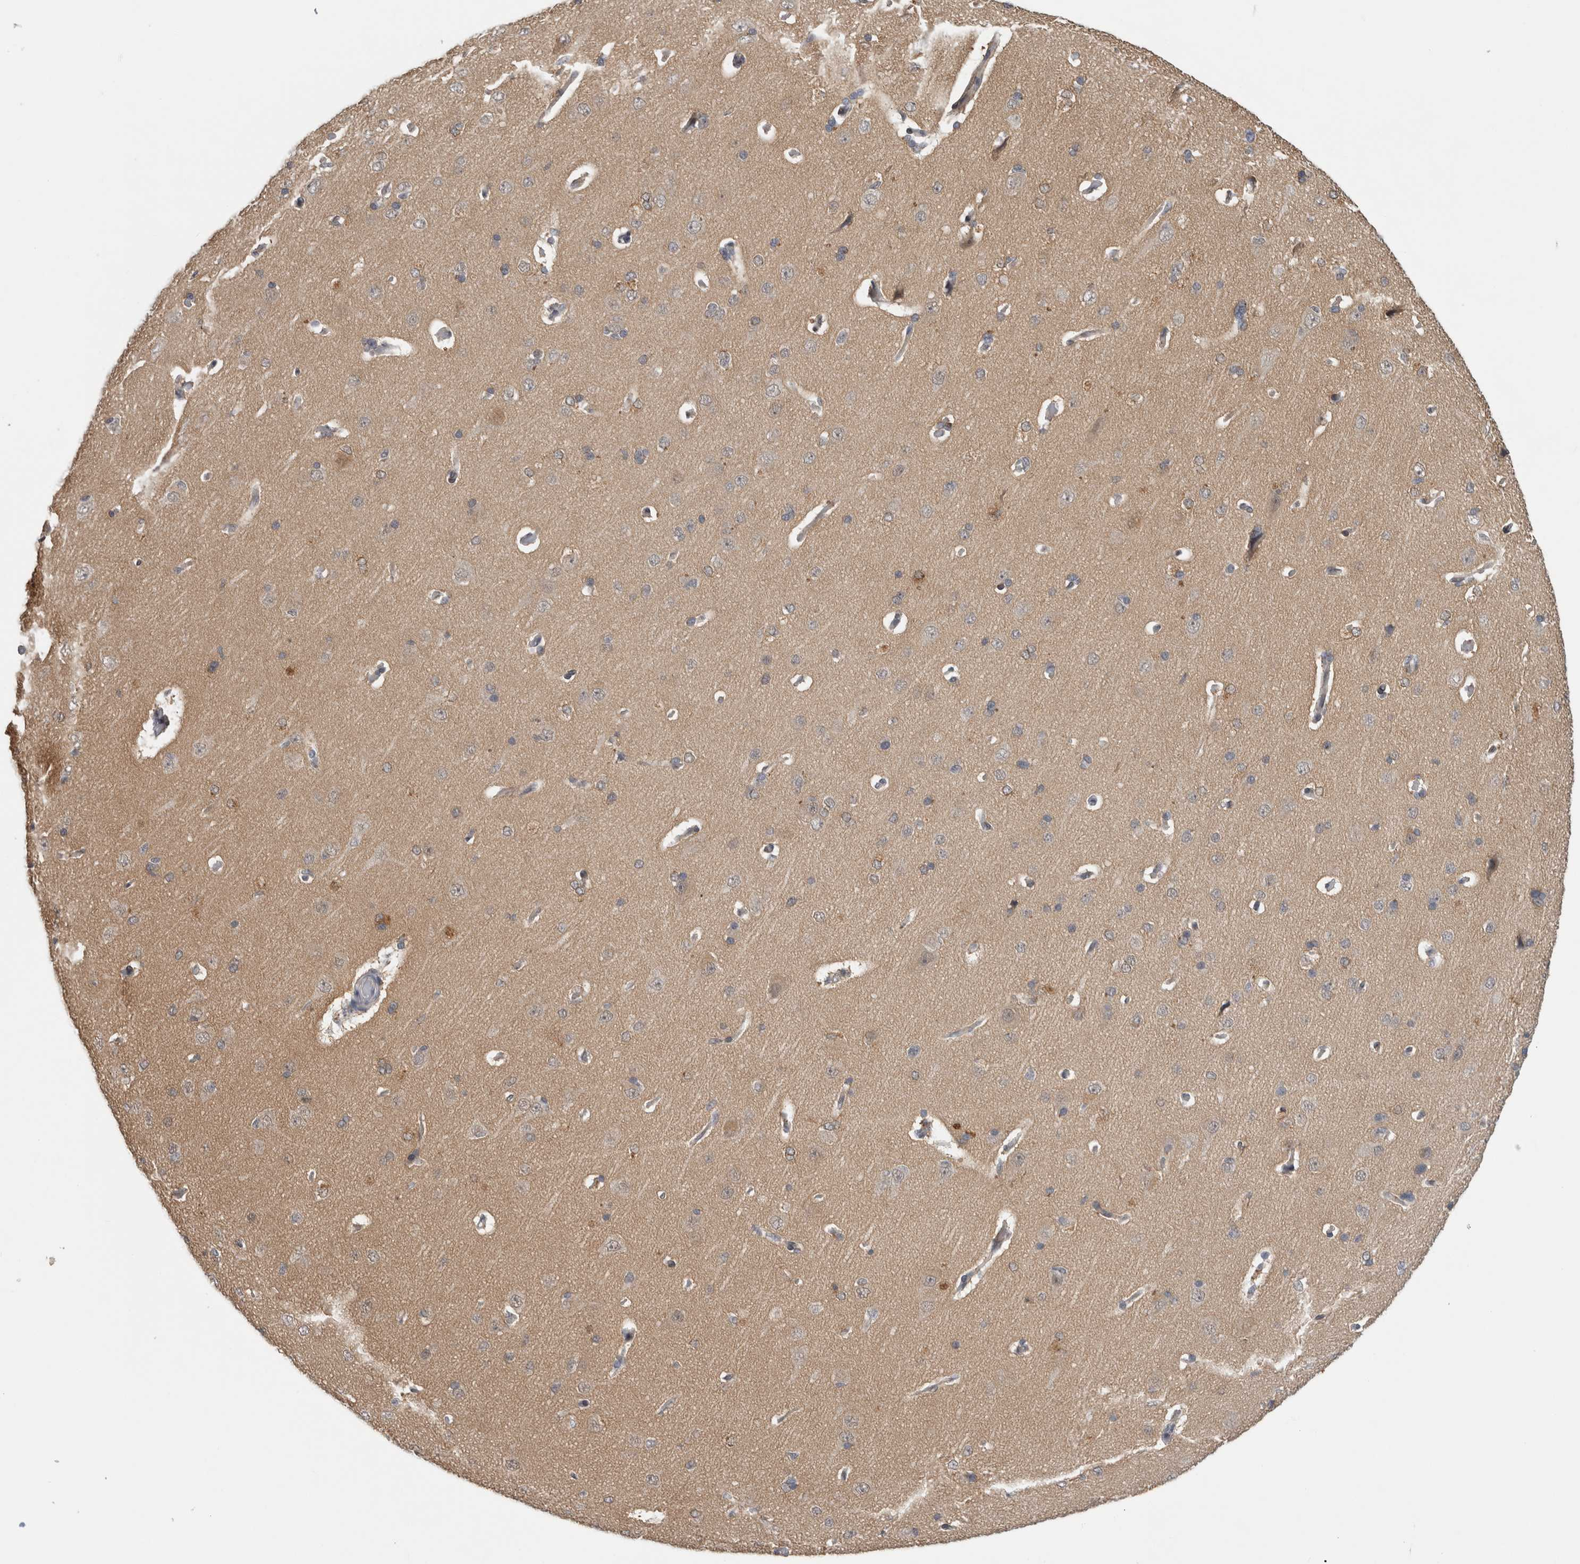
{"staining": {"intensity": "weak", "quantity": "25%-75%", "location": "cytoplasmic/membranous"}, "tissue": "cerebral cortex", "cell_type": "Endothelial cells", "image_type": "normal", "snomed": [{"axis": "morphology", "description": "Normal tissue, NOS"}, {"axis": "topography", "description": "Cerebral cortex"}], "caption": "DAB (3,3'-diaminobenzidine) immunohistochemical staining of benign cerebral cortex displays weak cytoplasmic/membranous protein positivity in about 25%-75% of endothelial cells.", "gene": "PRXL2A", "patient": {"sex": "male", "age": 62}}